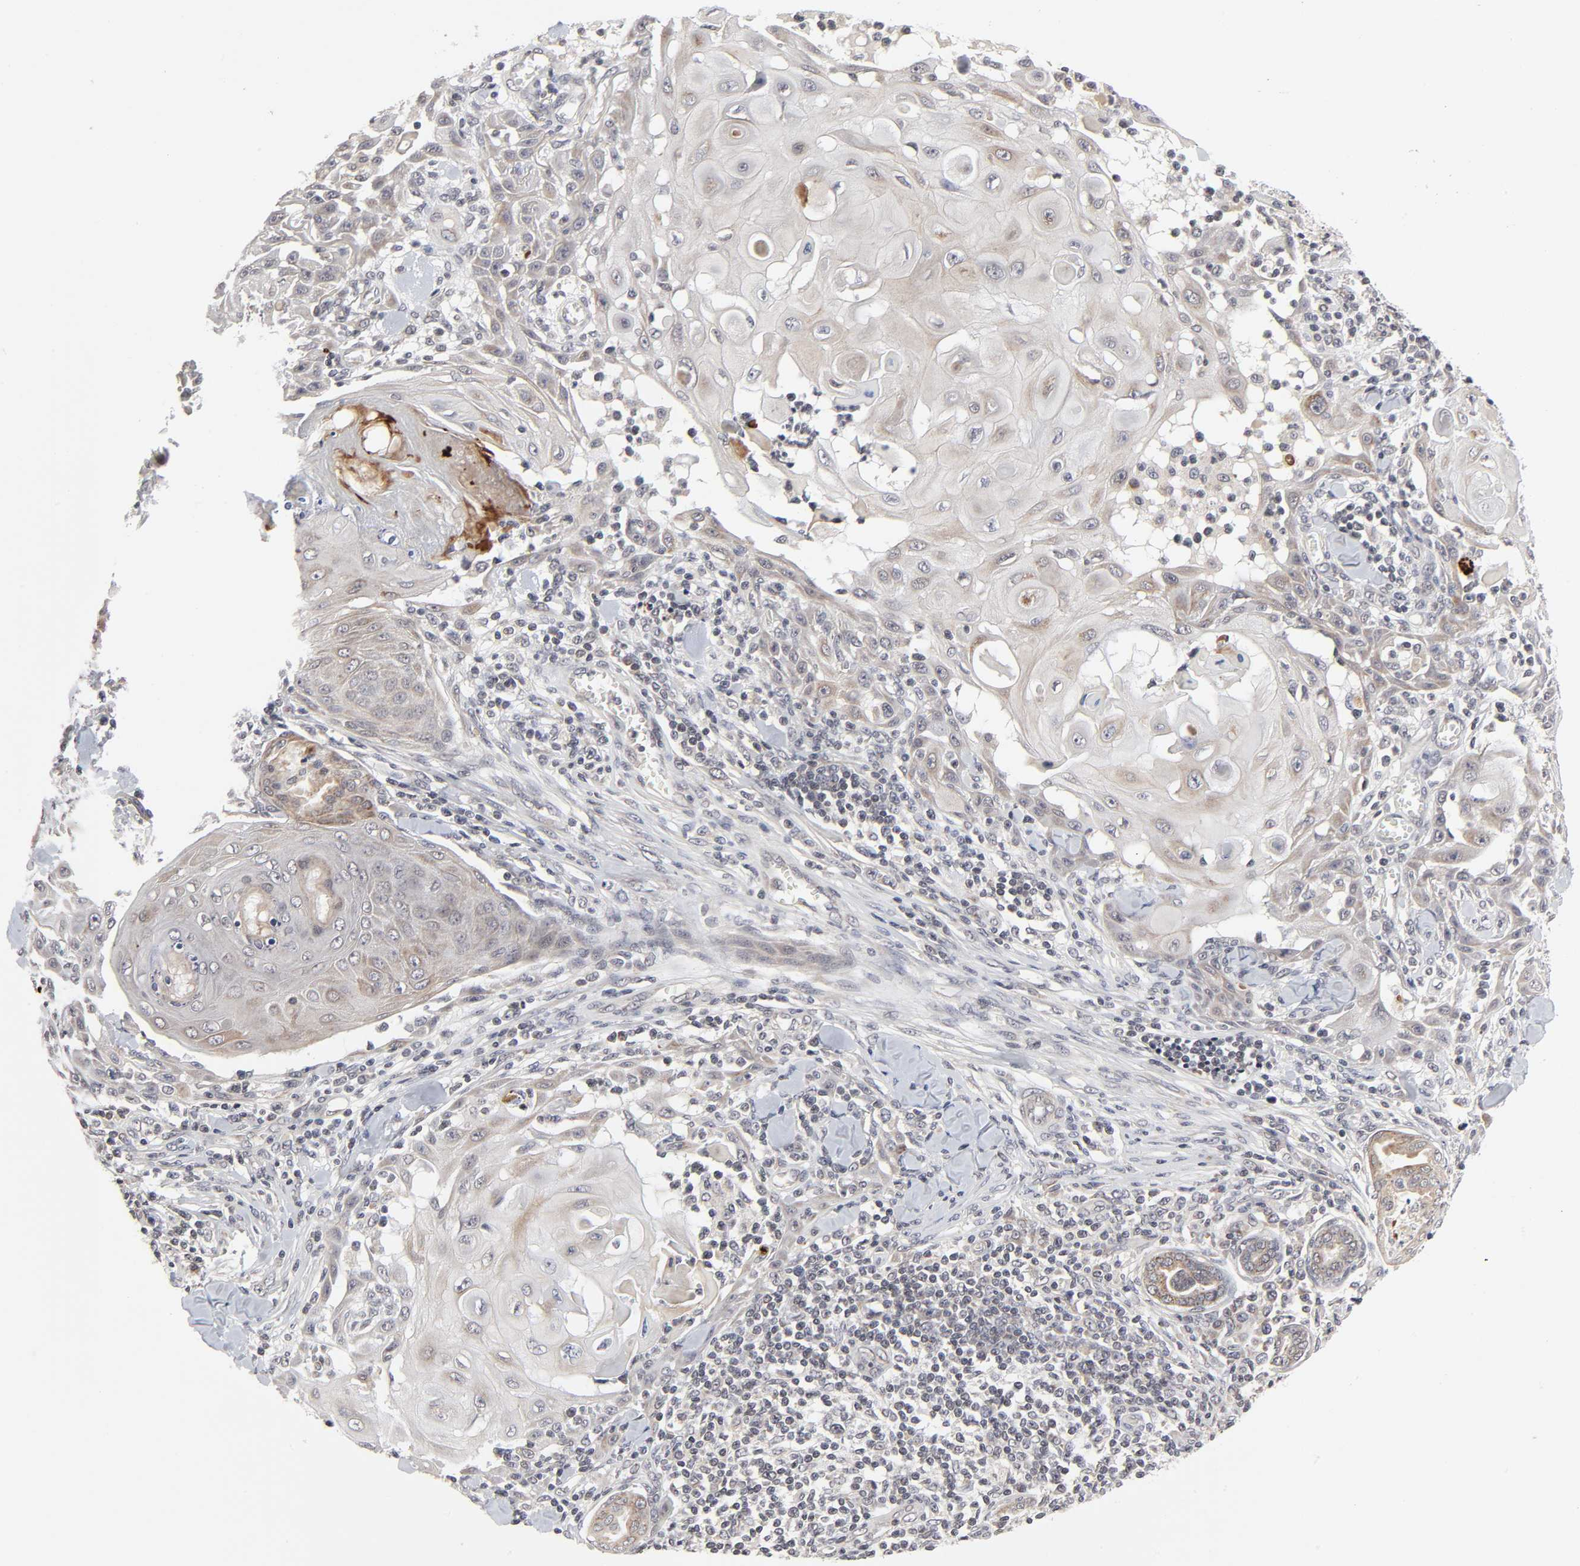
{"staining": {"intensity": "moderate", "quantity": "25%-75%", "location": "cytoplasmic/membranous"}, "tissue": "skin cancer", "cell_type": "Tumor cells", "image_type": "cancer", "snomed": [{"axis": "morphology", "description": "Squamous cell carcinoma, NOS"}, {"axis": "topography", "description": "Skin"}], "caption": "A medium amount of moderate cytoplasmic/membranous expression is identified in about 25%-75% of tumor cells in skin squamous cell carcinoma tissue.", "gene": "AUH", "patient": {"sex": "male", "age": 24}}